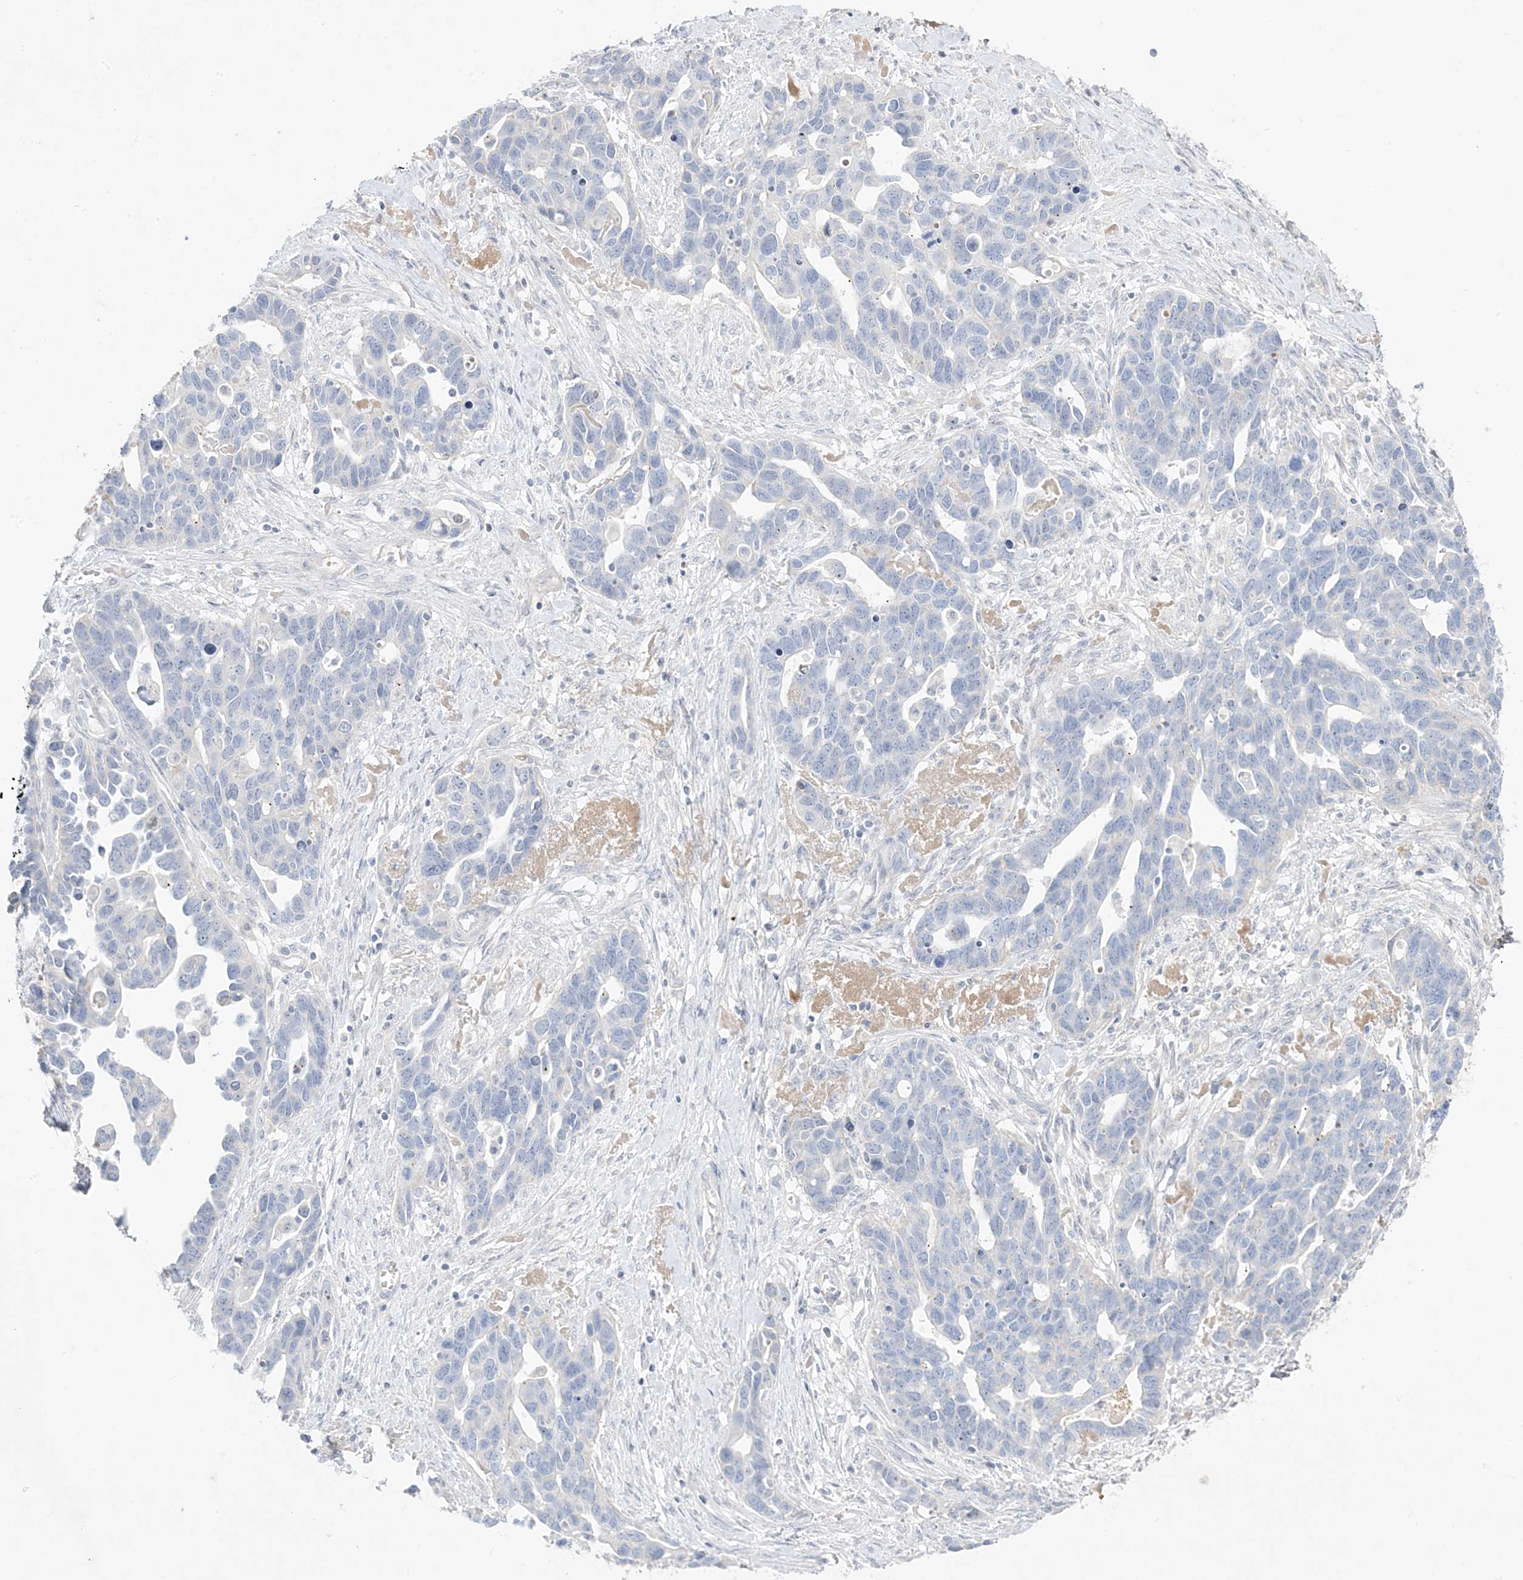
{"staining": {"intensity": "negative", "quantity": "none", "location": "none"}, "tissue": "ovarian cancer", "cell_type": "Tumor cells", "image_type": "cancer", "snomed": [{"axis": "morphology", "description": "Cystadenocarcinoma, serous, NOS"}, {"axis": "topography", "description": "Ovary"}], "caption": "Photomicrograph shows no significant protein staining in tumor cells of ovarian serous cystadenocarcinoma. (DAB IHC with hematoxylin counter stain).", "gene": "TRANK1", "patient": {"sex": "female", "age": 54}}